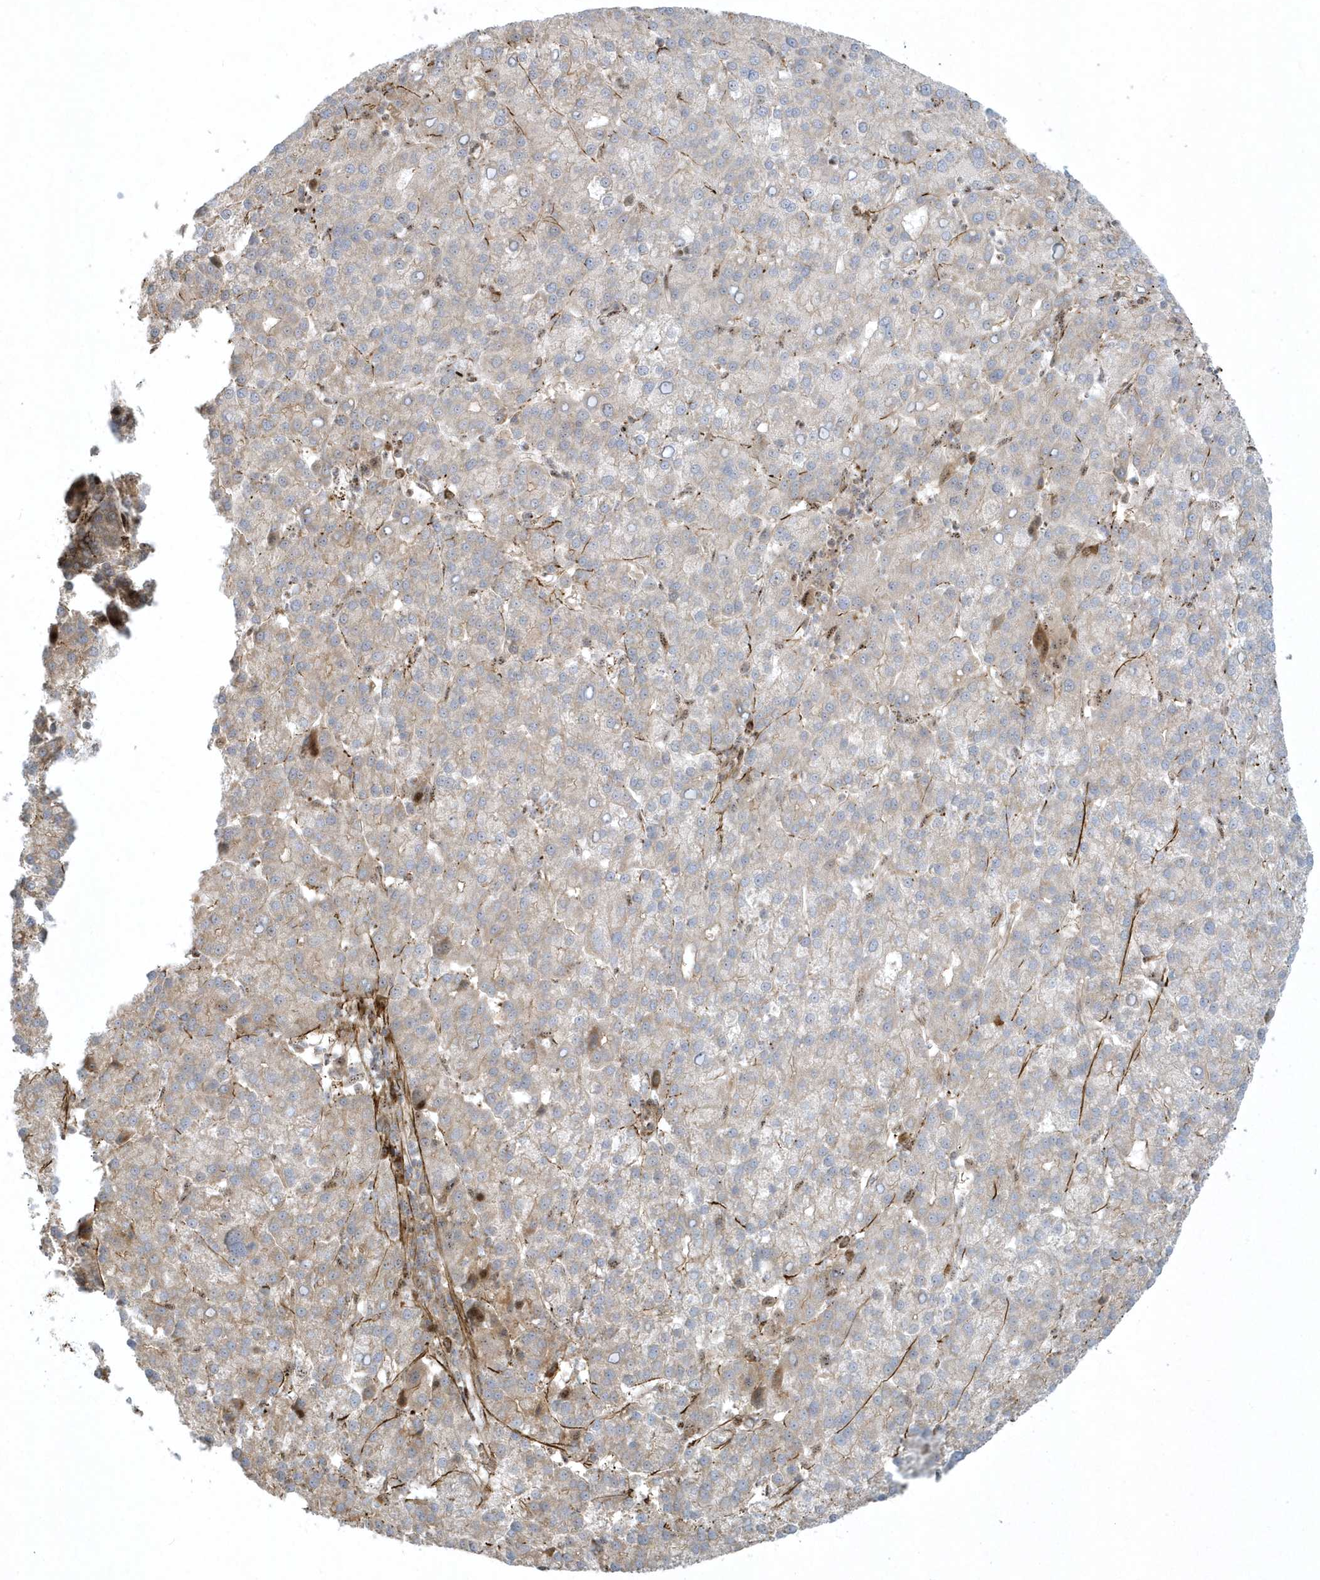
{"staining": {"intensity": "weak", "quantity": "<25%", "location": "cytoplasmic/membranous"}, "tissue": "liver cancer", "cell_type": "Tumor cells", "image_type": "cancer", "snomed": [{"axis": "morphology", "description": "Carcinoma, Hepatocellular, NOS"}, {"axis": "topography", "description": "Liver"}], "caption": "This is an immunohistochemistry image of liver hepatocellular carcinoma. There is no positivity in tumor cells.", "gene": "MASP2", "patient": {"sex": "female", "age": 58}}